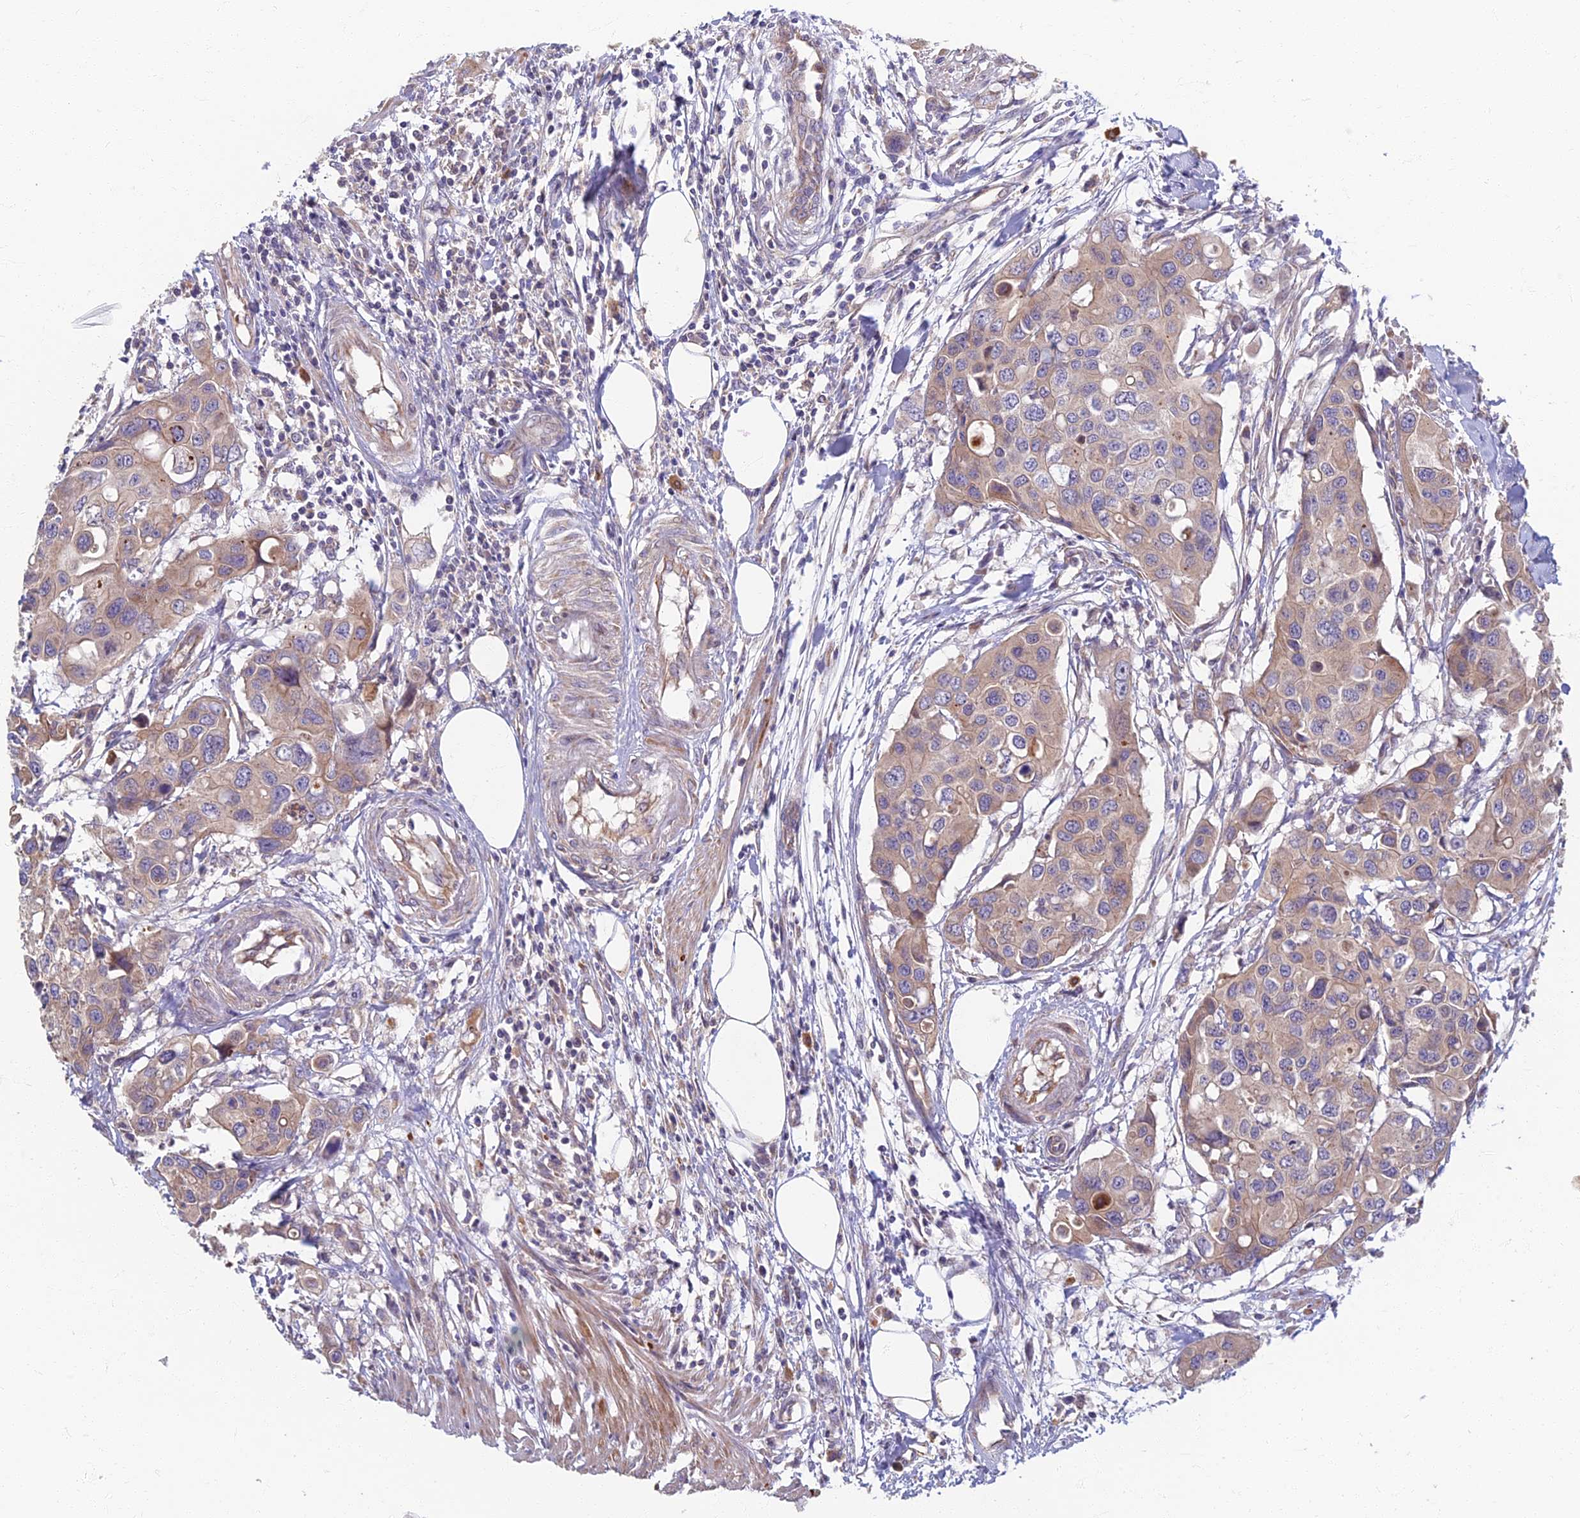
{"staining": {"intensity": "weak", "quantity": "25%-75%", "location": "cytoplasmic/membranous"}, "tissue": "colorectal cancer", "cell_type": "Tumor cells", "image_type": "cancer", "snomed": [{"axis": "morphology", "description": "Adenocarcinoma, NOS"}, {"axis": "topography", "description": "Colon"}], "caption": "Colorectal cancer (adenocarcinoma) stained for a protein reveals weak cytoplasmic/membranous positivity in tumor cells.", "gene": "SOGA1", "patient": {"sex": "male", "age": 77}}